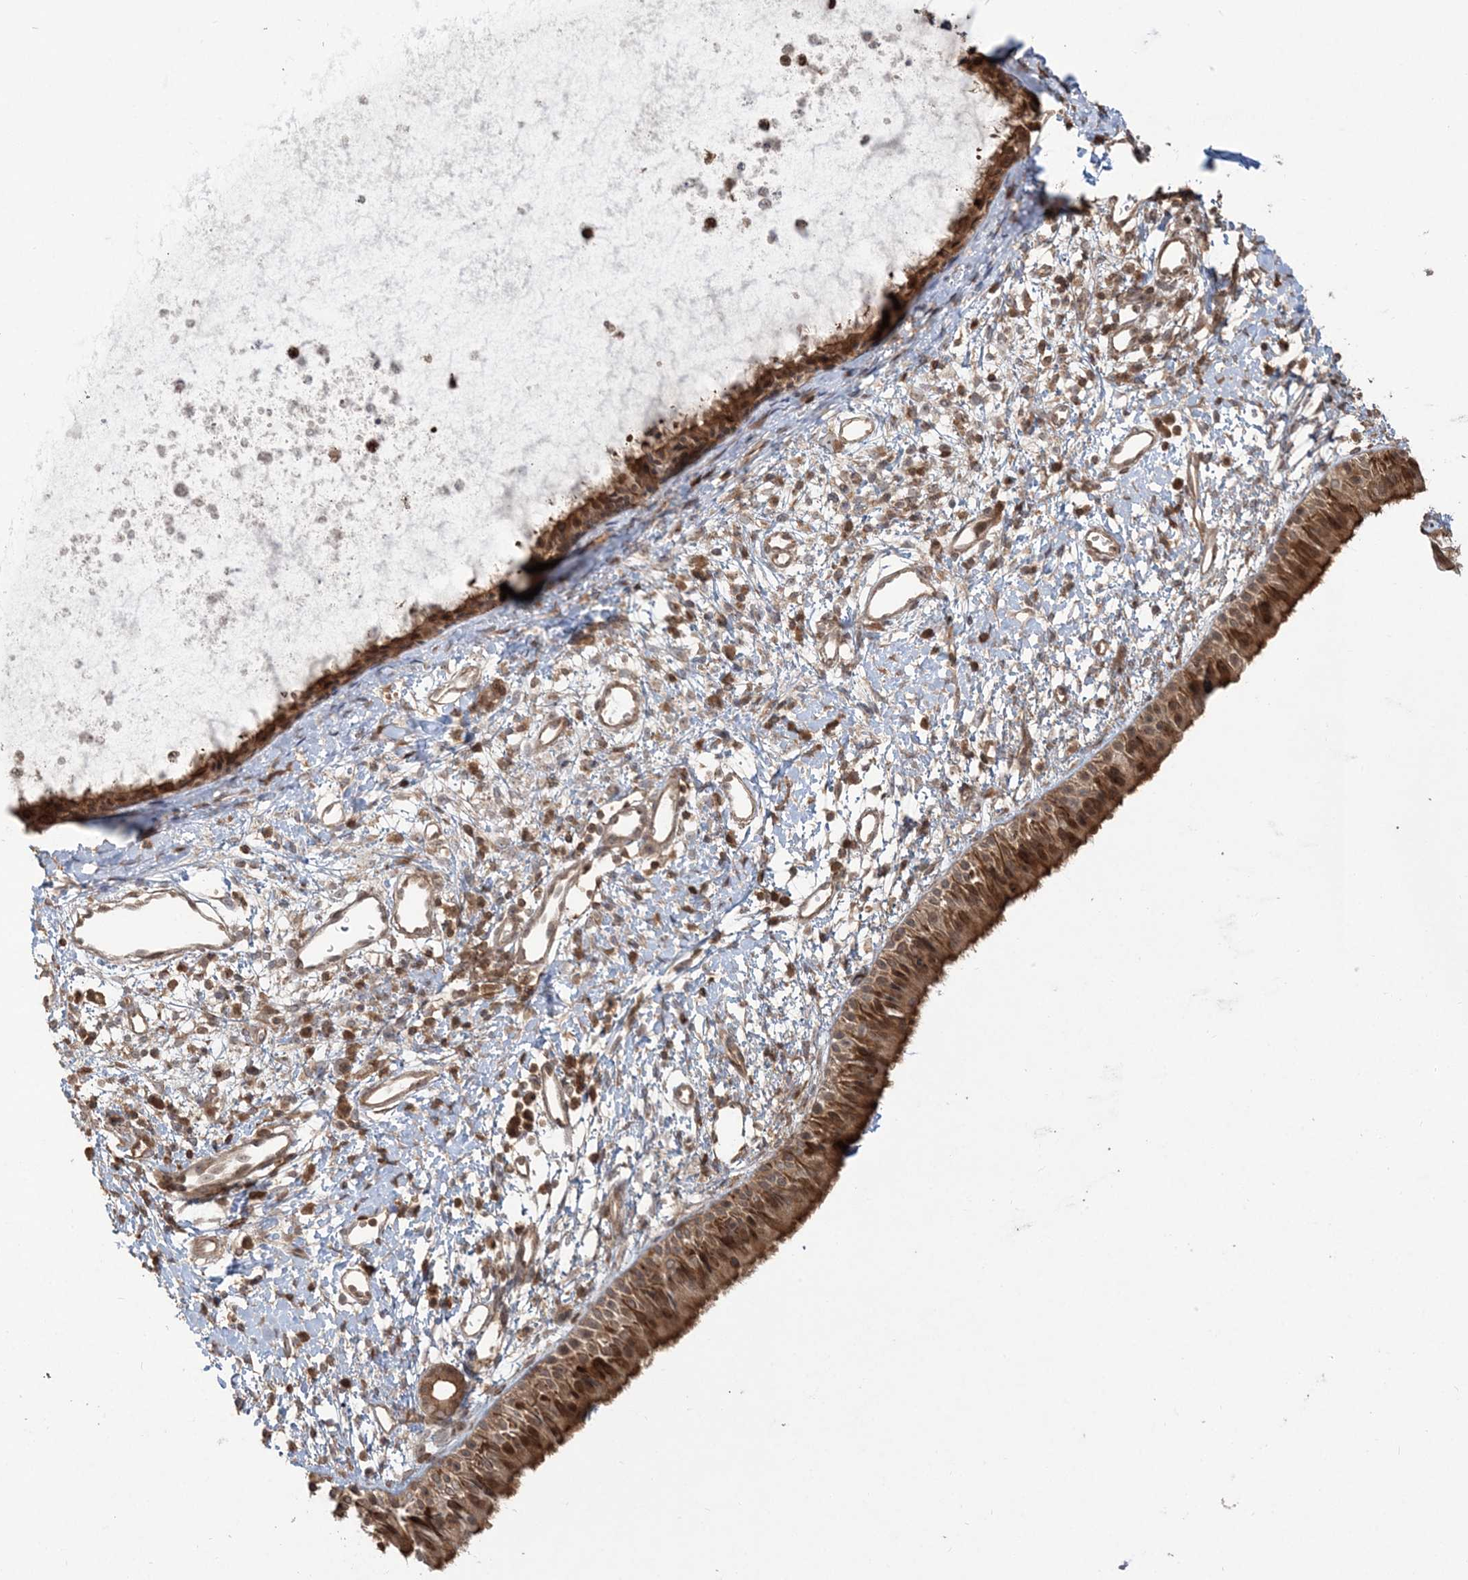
{"staining": {"intensity": "strong", "quantity": ">75%", "location": "cytoplasmic/membranous,nuclear"}, "tissue": "nasopharynx", "cell_type": "Respiratory epithelial cells", "image_type": "normal", "snomed": [{"axis": "morphology", "description": "Normal tissue, NOS"}, {"axis": "topography", "description": "Nasopharynx"}], "caption": "Immunohistochemical staining of benign nasopharynx demonstrates >75% levels of strong cytoplasmic/membranous,nuclear protein staining in about >75% of respiratory epithelial cells.", "gene": "CAB39", "patient": {"sex": "male", "age": 22}}